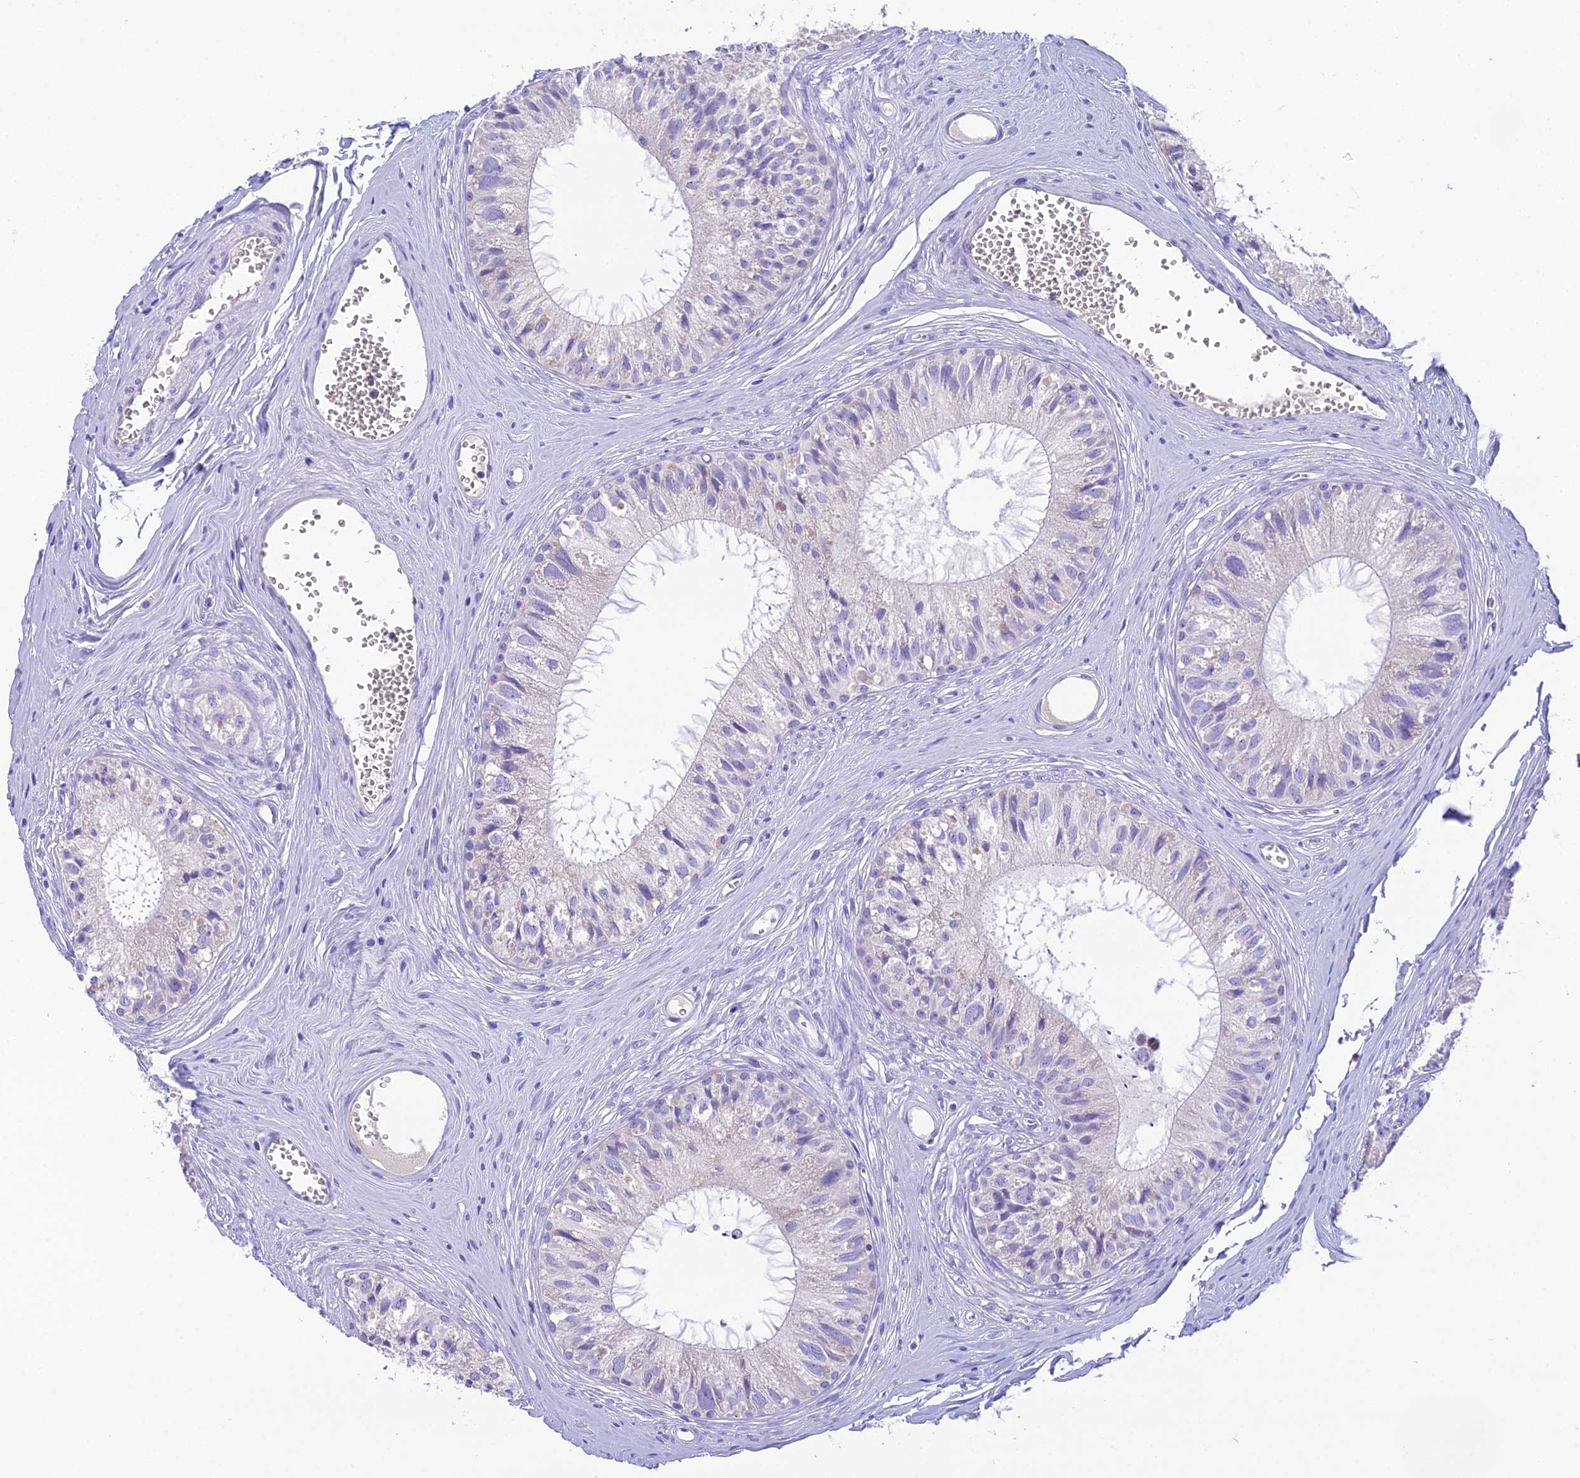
{"staining": {"intensity": "negative", "quantity": "none", "location": "none"}, "tissue": "epididymis", "cell_type": "Glandular cells", "image_type": "normal", "snomed": [{"axis": "morphology", "description": "Normal tissue, NOS"}, {"axis": "topography", "description": "Epididymis"}], "caption": "Immunohistochemical staining of unremarkable human epididymis exhibits no significant expression in glandular cells.", "gene": "KIAA0408", "patient": {"sex": "male", "age": 36}}